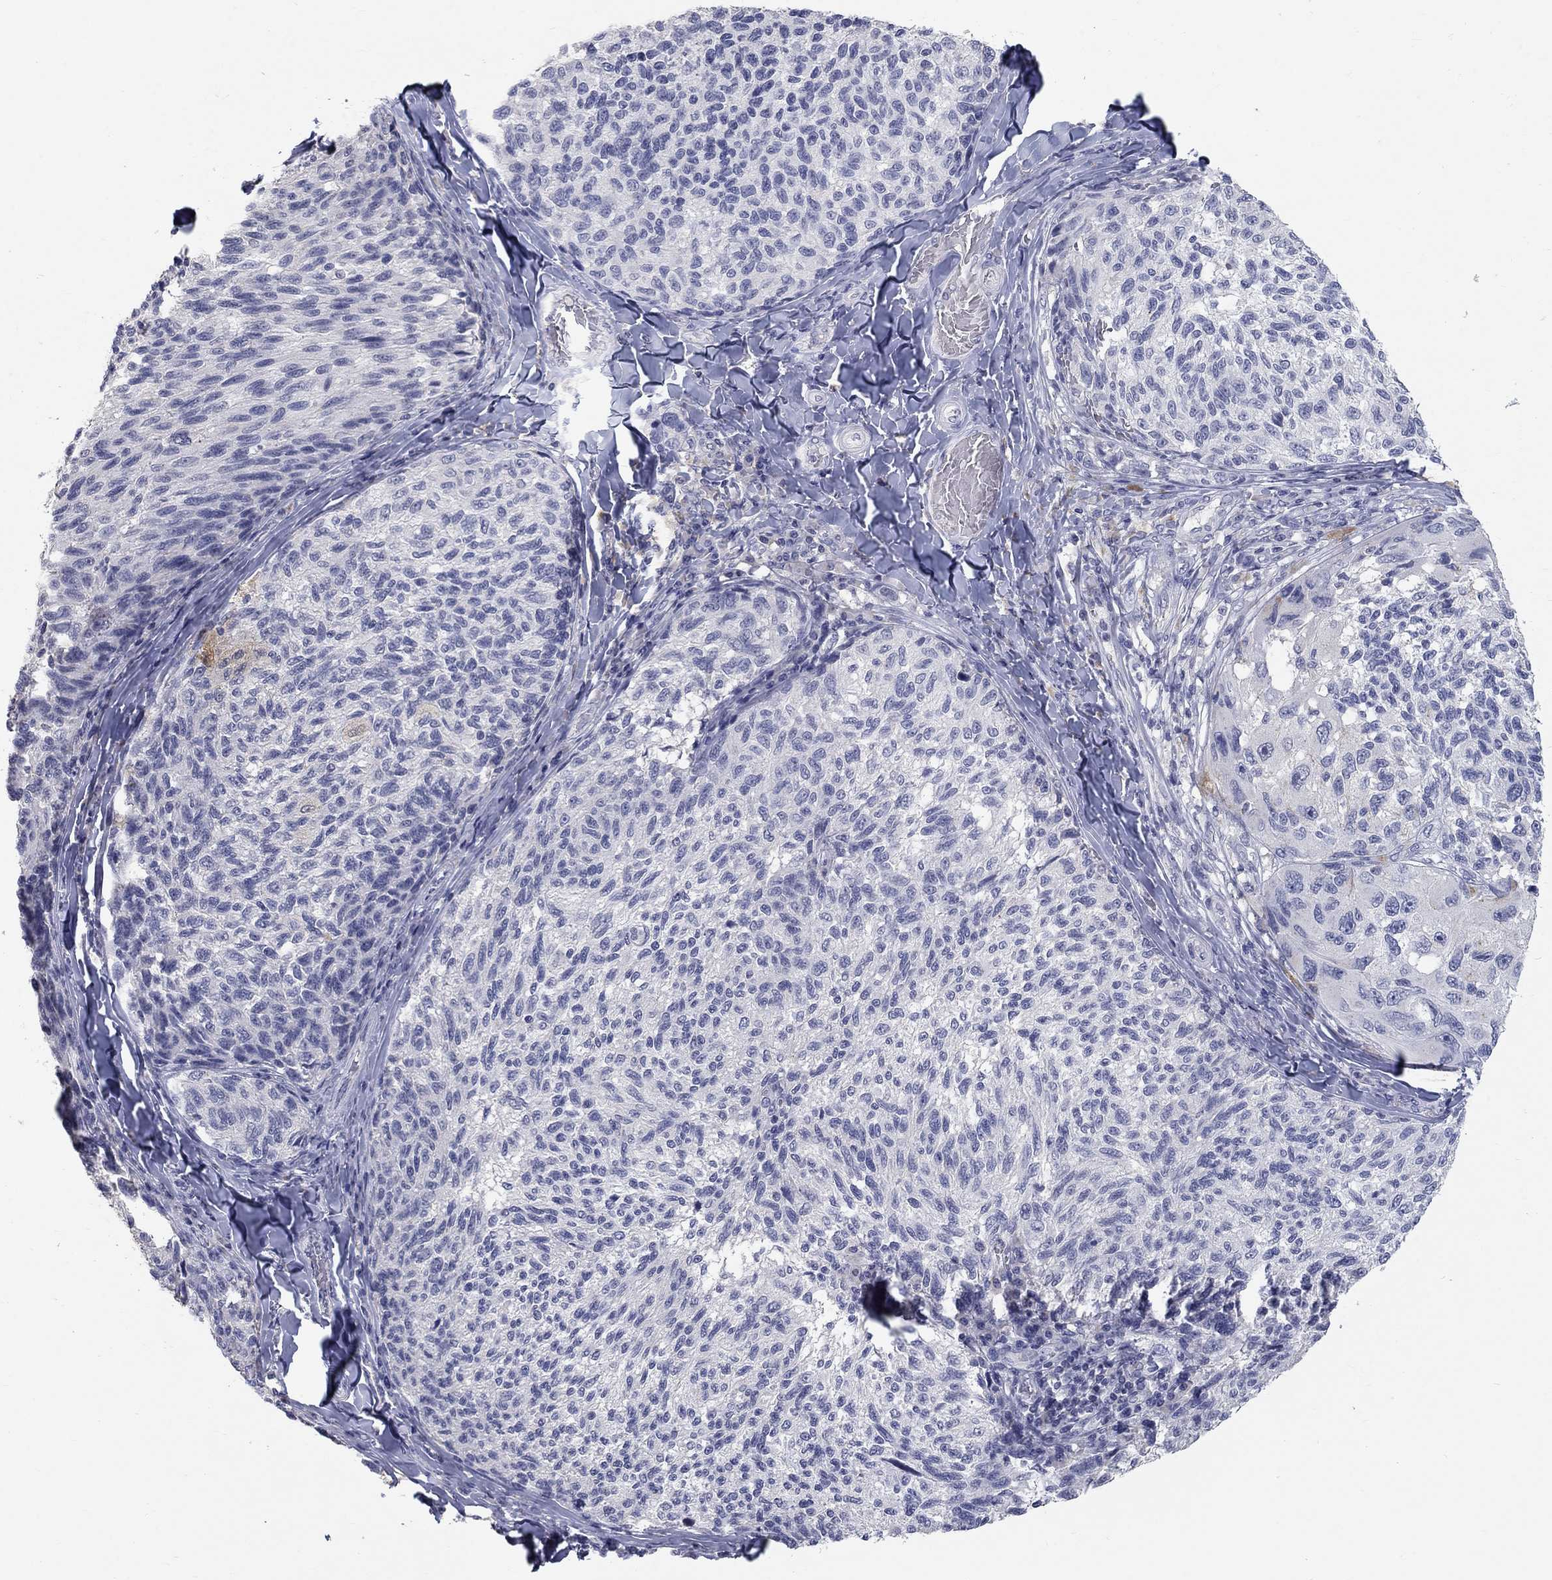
{"staining": {"intensity": "moderate", "quantity": "<25%", "location": "cytoplasmic/membranous"}, "tissue": "melanoma", "cell_type": "Tumor cells", "image_type": "cancer", "snomed": [{"axis": "morphology", "description": "Malignant melanoma, NOS"}, {"axis": "topography", "description": "Skin"}], "caption": "Immunohistochemistry (IHC) (DAB (3,3'-diaminobenzidine)) staining of human melanoma shows moderate cytoplasmic/membranous protein positivity in about <25% of tumor cells.", "gene": "PTH1R", "patient": {"sex": "female", "age": 73}}